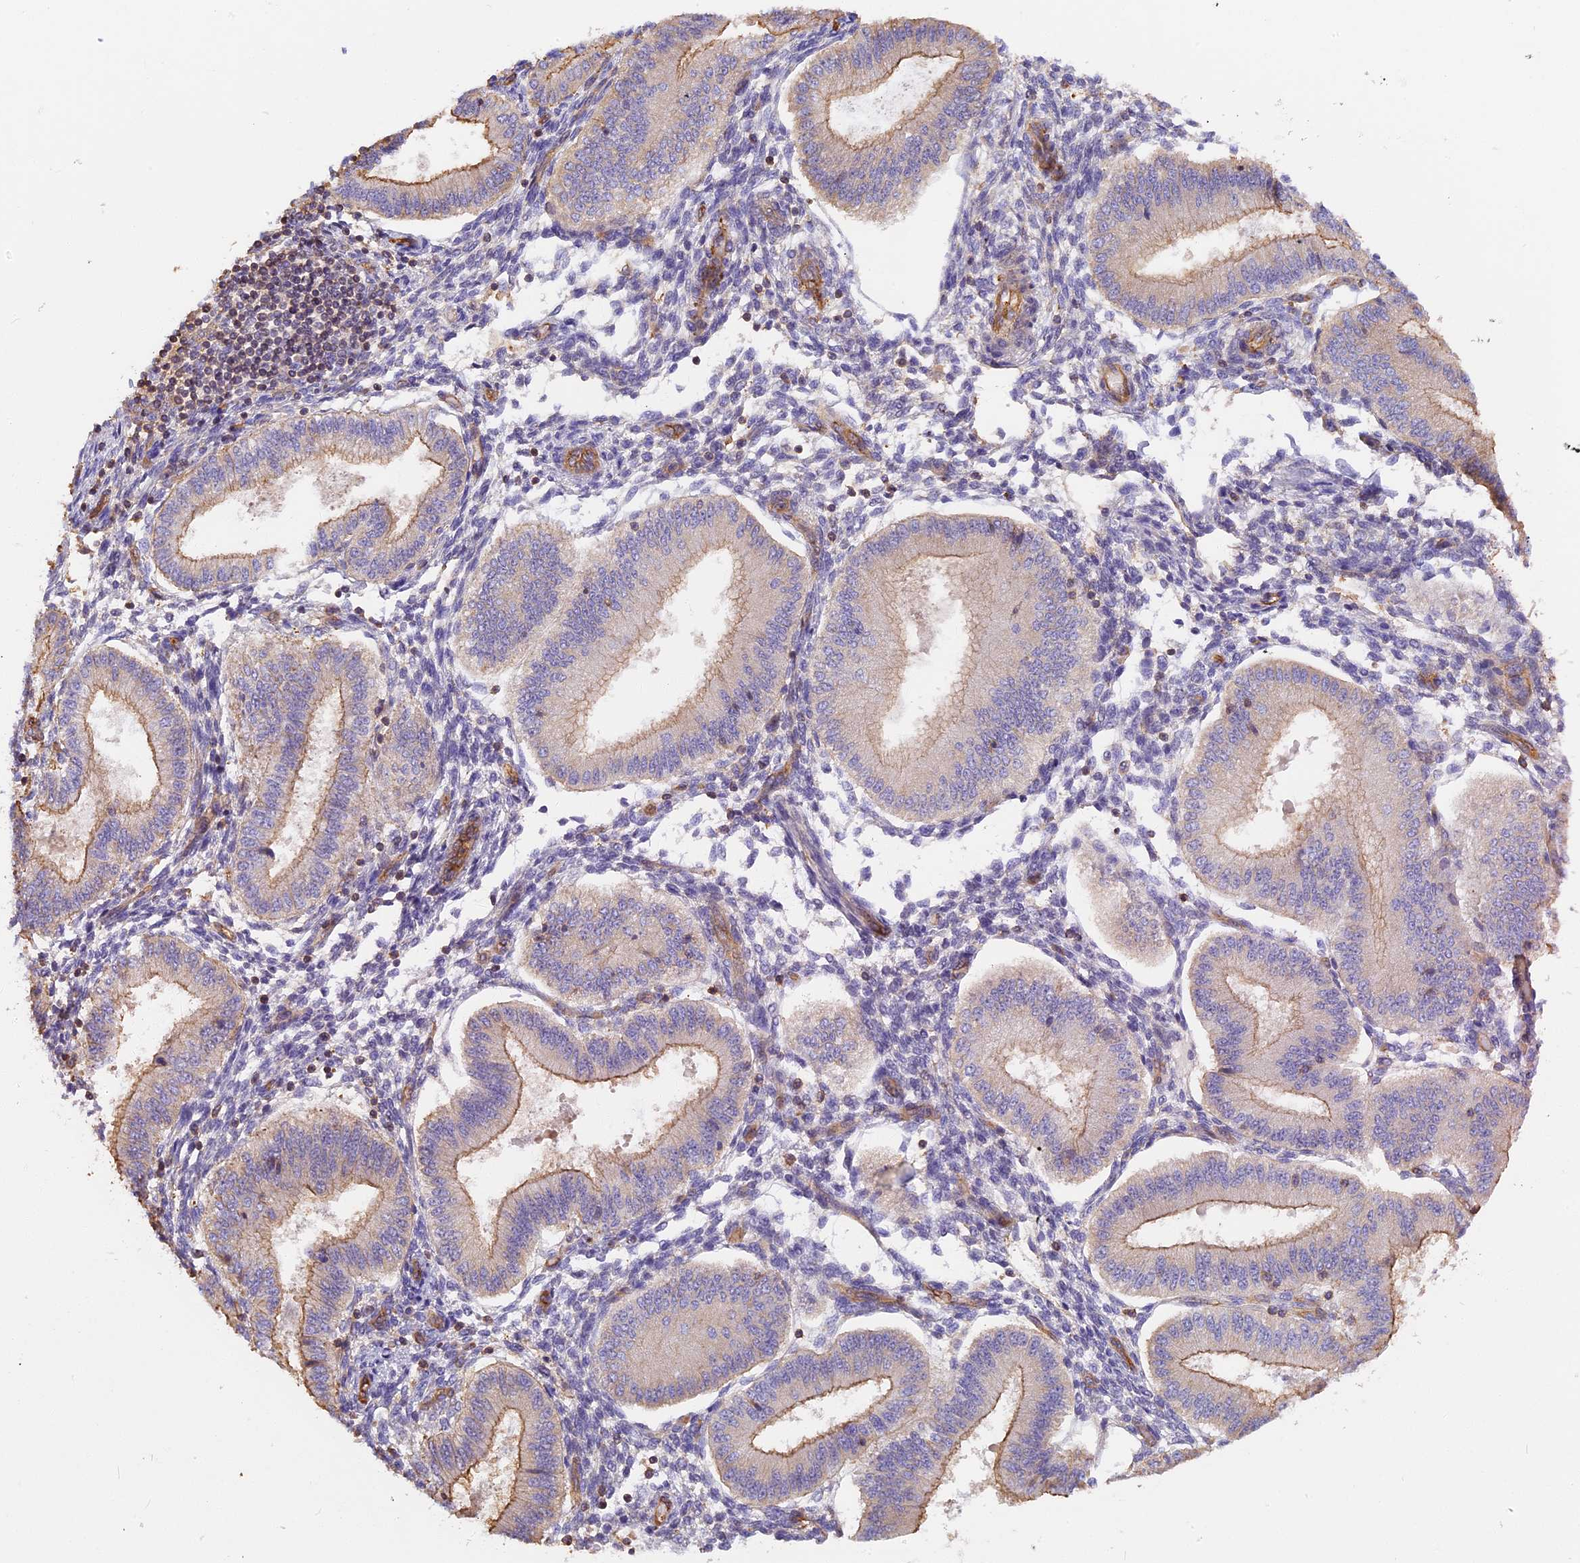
{"staining": {"intensity": "negative", "quantity": "none", "location": "none"}, "tissue": "endometrium", "cell_type": "Cells in endometrial stroma", "image_type": "normal", "snomed": [{"axis": "morphology", "description": "Normal tissue, NOS"}, {"axis": "topography", "description": "Endometrium"}], "caption": "A histopathology image of endometrium stained for a protein demonstrates no brown staining in cells in endometrial stroma.", "gene": "VPS18", "patient": {"sex": "female", "age": 39}}